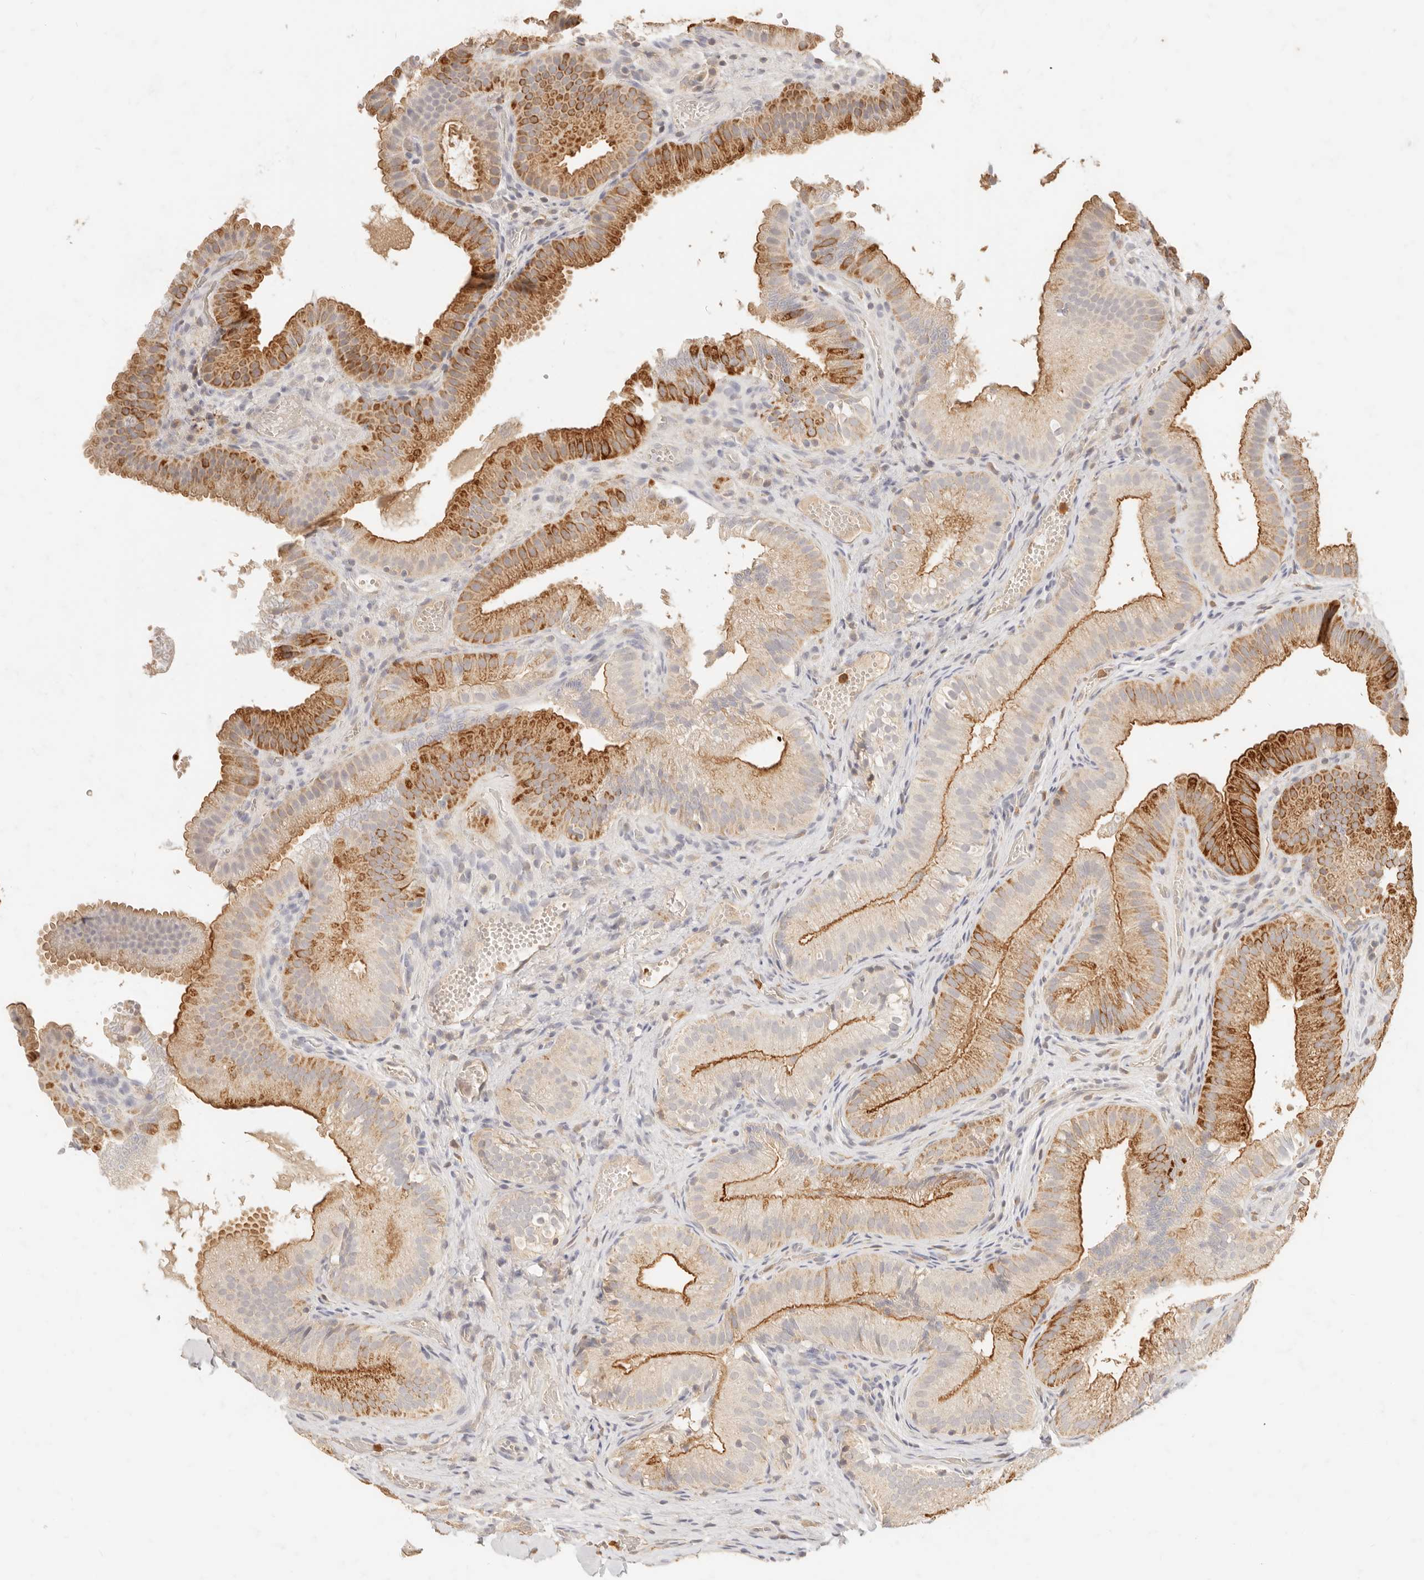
{"staining": {"intensity": "strong", "quantity": "25%-75%", "location": "cytoplasmic/membranous"}, "tissue": "gallbladder", "cell_type": "Glandular cells", "image_type": "normal", "snomed": [{"axis": "morphology", "description": "Normal tissue, NOS"}, {"axis": "topography", "description": "Gallbladder"}], "caption": "A brown stain labels strong cytoplasmic/membranous staining of a protein in glandular cells of benign human gallbladder.", "gene": "TMTC2", "patient": {"sex": "female", "age": 30}}